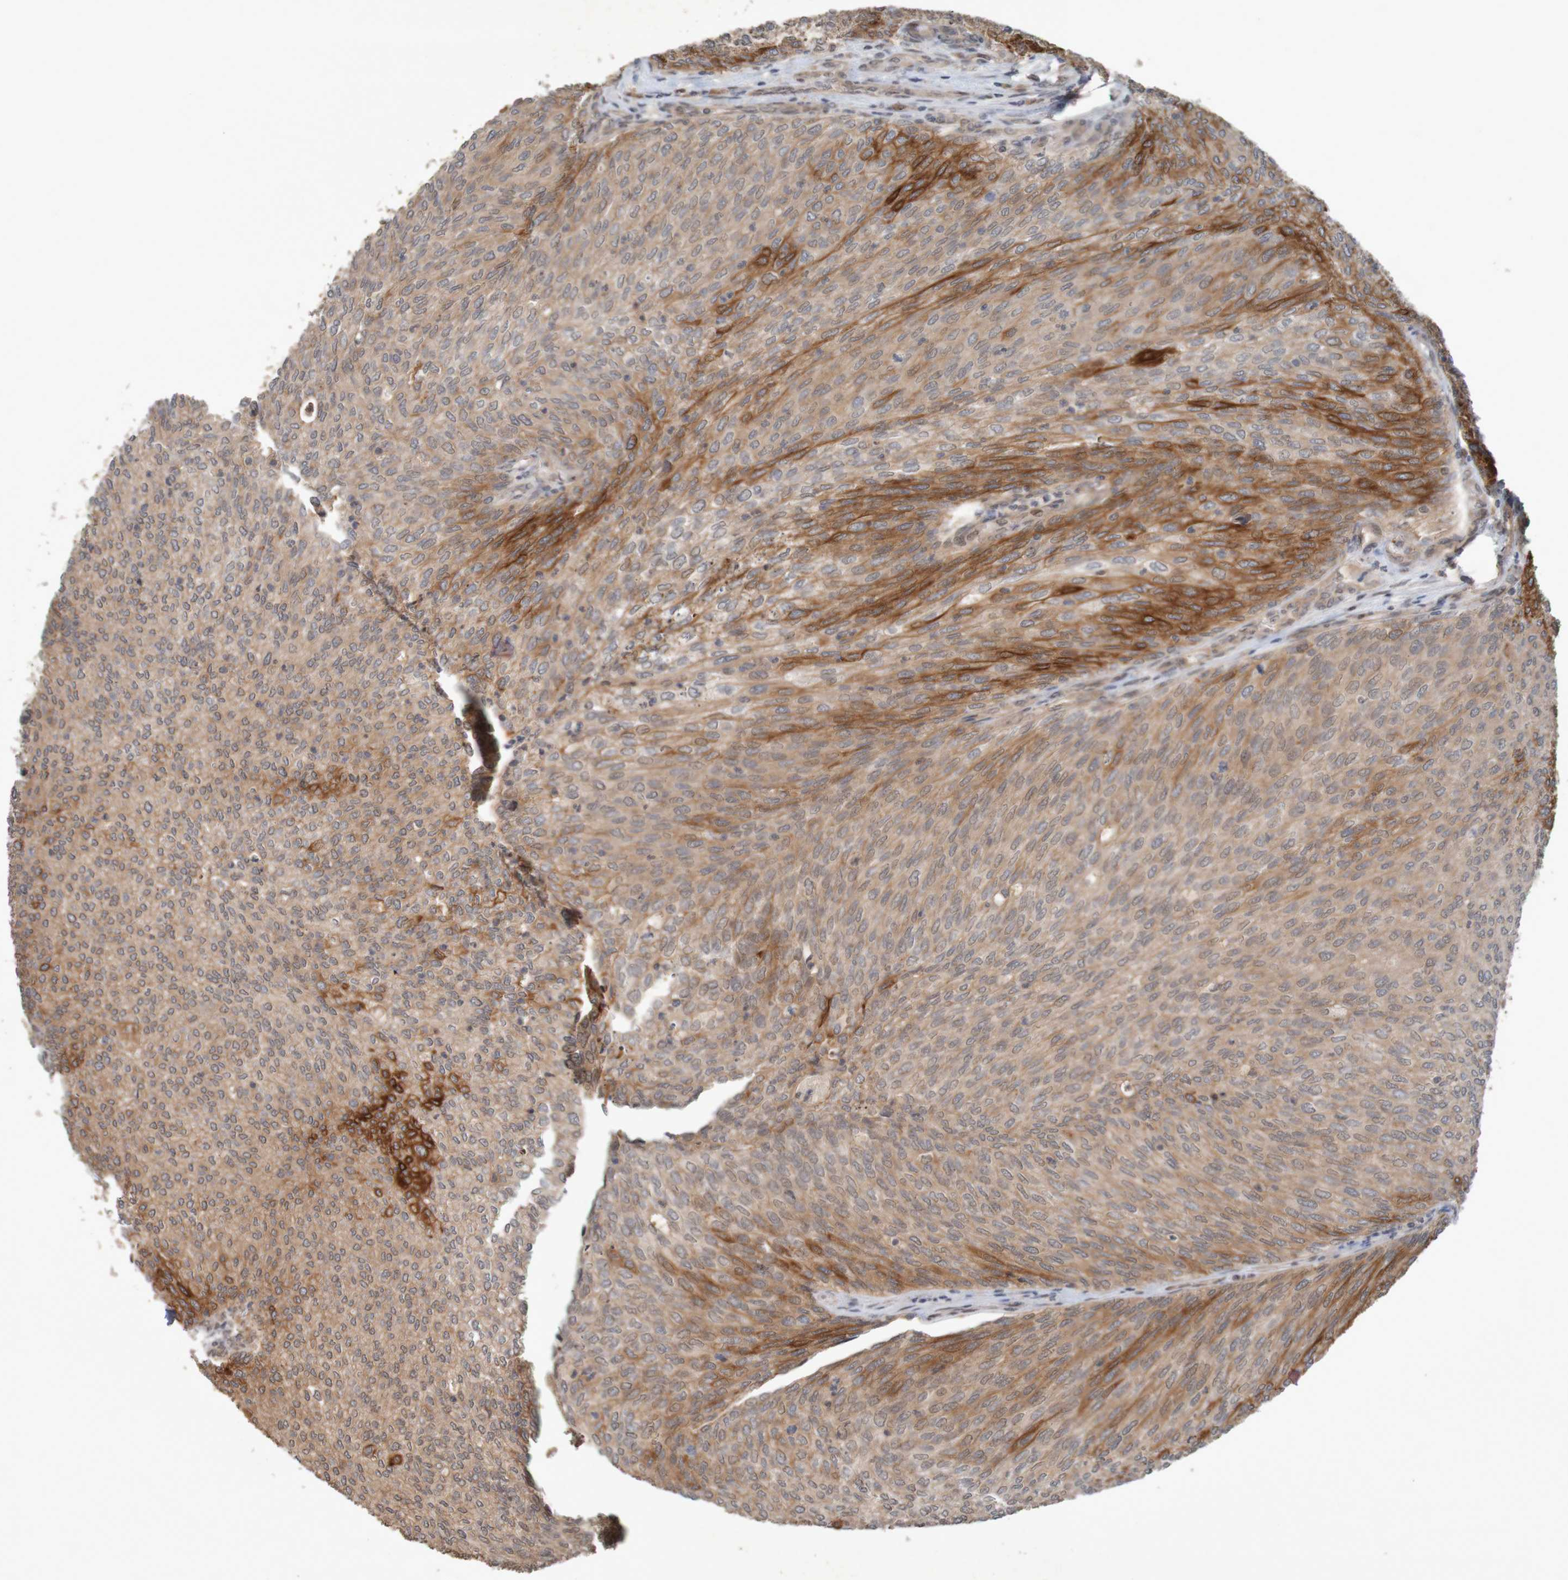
{"staining": {"intensity": "strong", "quantity": "<25%", "location": "cytoplasmic/membranous"}, "tissue": "urothelial cancer", "cell_type": "Tumor cells", "image_type": "cancer", "snomed": [{"axis": "morphology", "description": "Urothelial carcinoma, Low grade"}, {"axis": "topography", "description": "Urinary bladder"}], "caption": "High-magnification brightfield microscopy of urothelial cancer stained with DAB (3,3'-diaminobenzidine) (brown) and counterstained with hematoxylin (blue). tumor cells exhibit strong cytoplasmic/membranous expression is seen in about<25% of cells. (DAB IHC with brightfield microscopy, high magnification).", "gene": "ARHGEF11", "patient": {"sex": "female", "age": 79}}